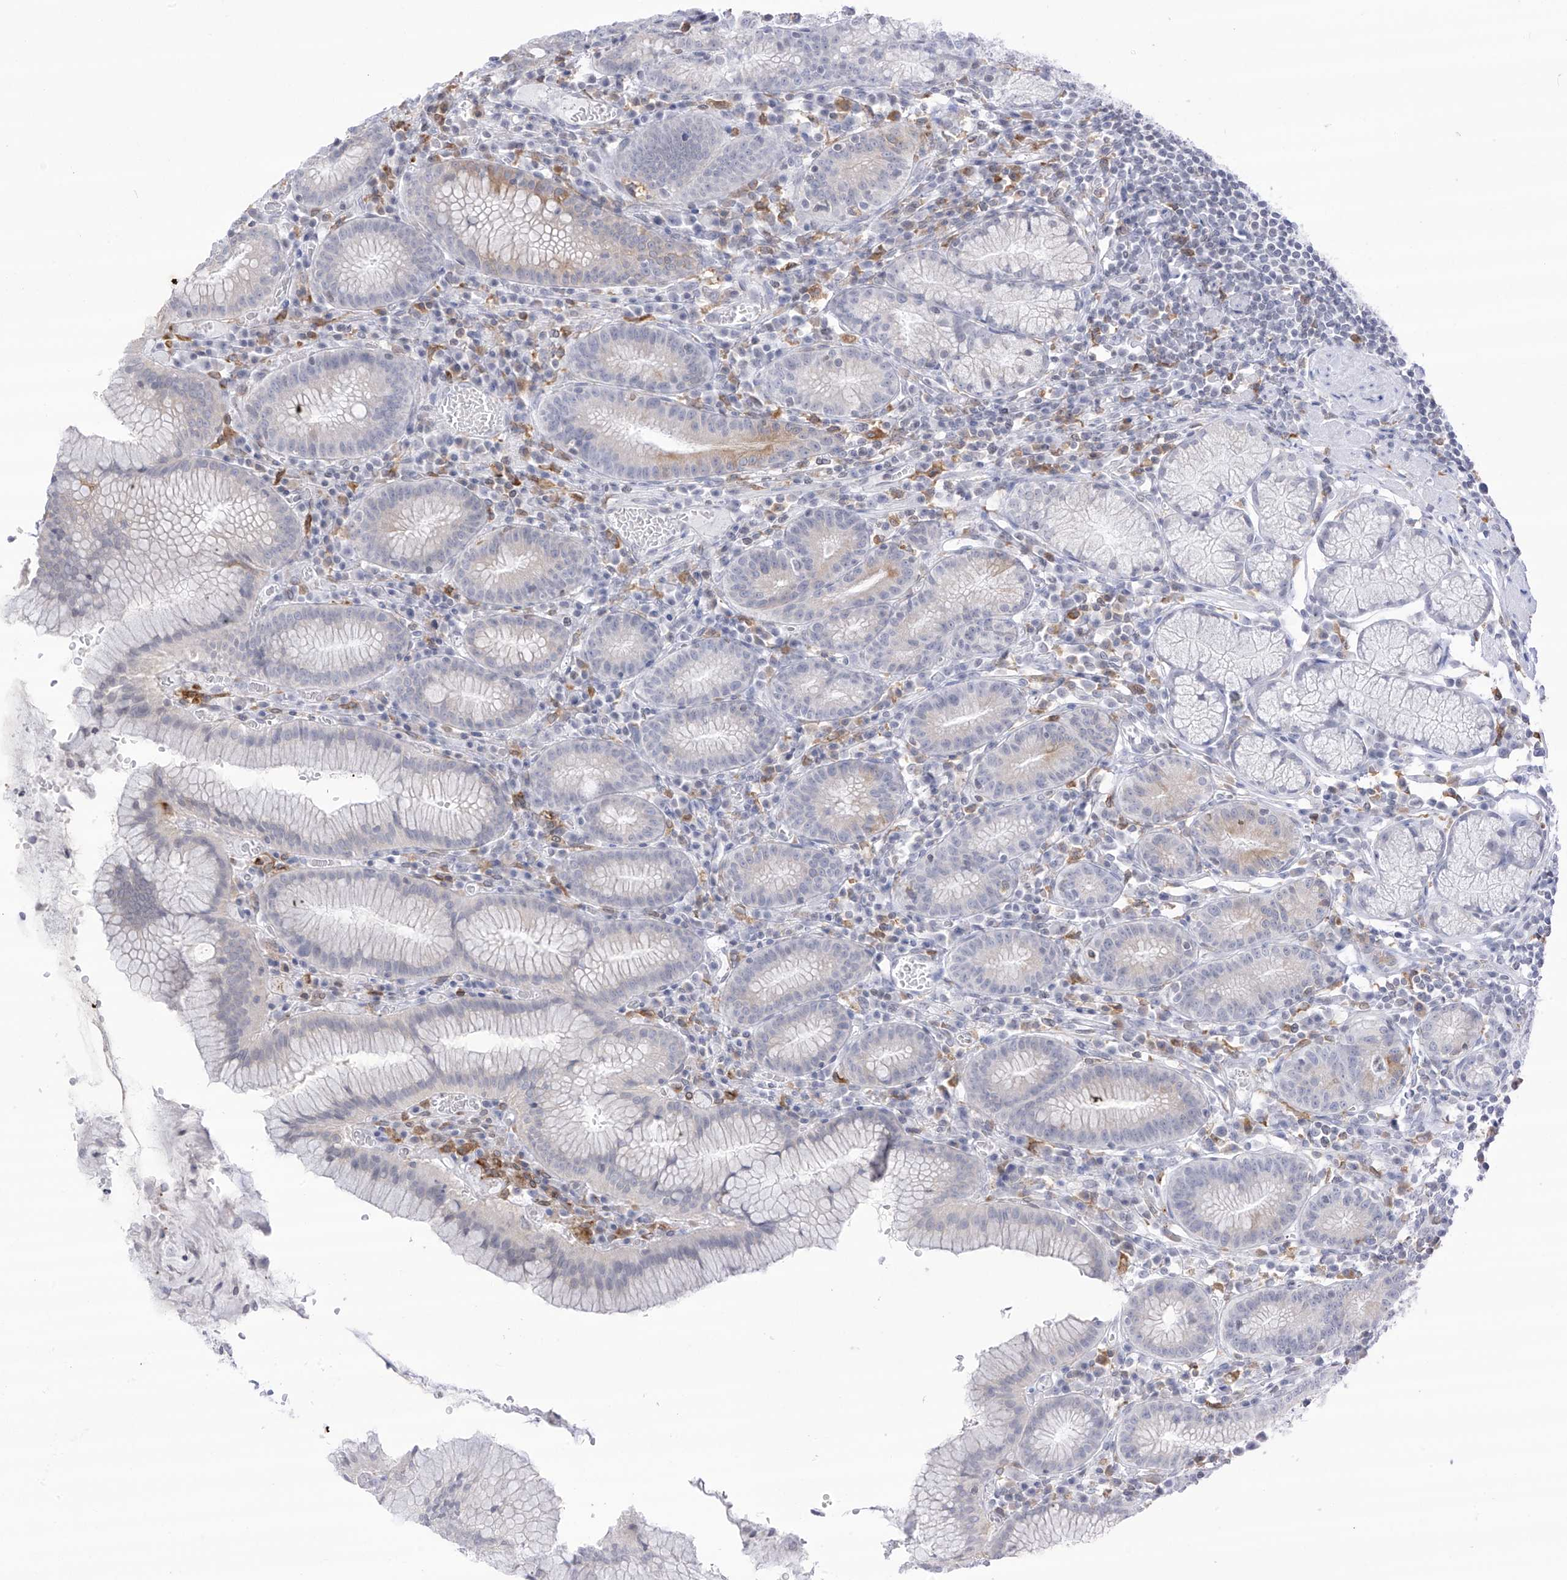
{"staining": {"intensity": "negative", "quantity": "none", "location": "none"}, "tissue": "stomach", "cell_type": "Glandular cells", "image_type": "normal", "snomed": [{"axis": "morphology", "description": "Normal tissue, NOS"}, {"axis": "topography", "description": "Stomach"}], "caption": "Image shows no protein positivity in glandular cells of benign stomach.", "gene": "TBXAS1", "patient": {"sex": "male", "age": 55}}